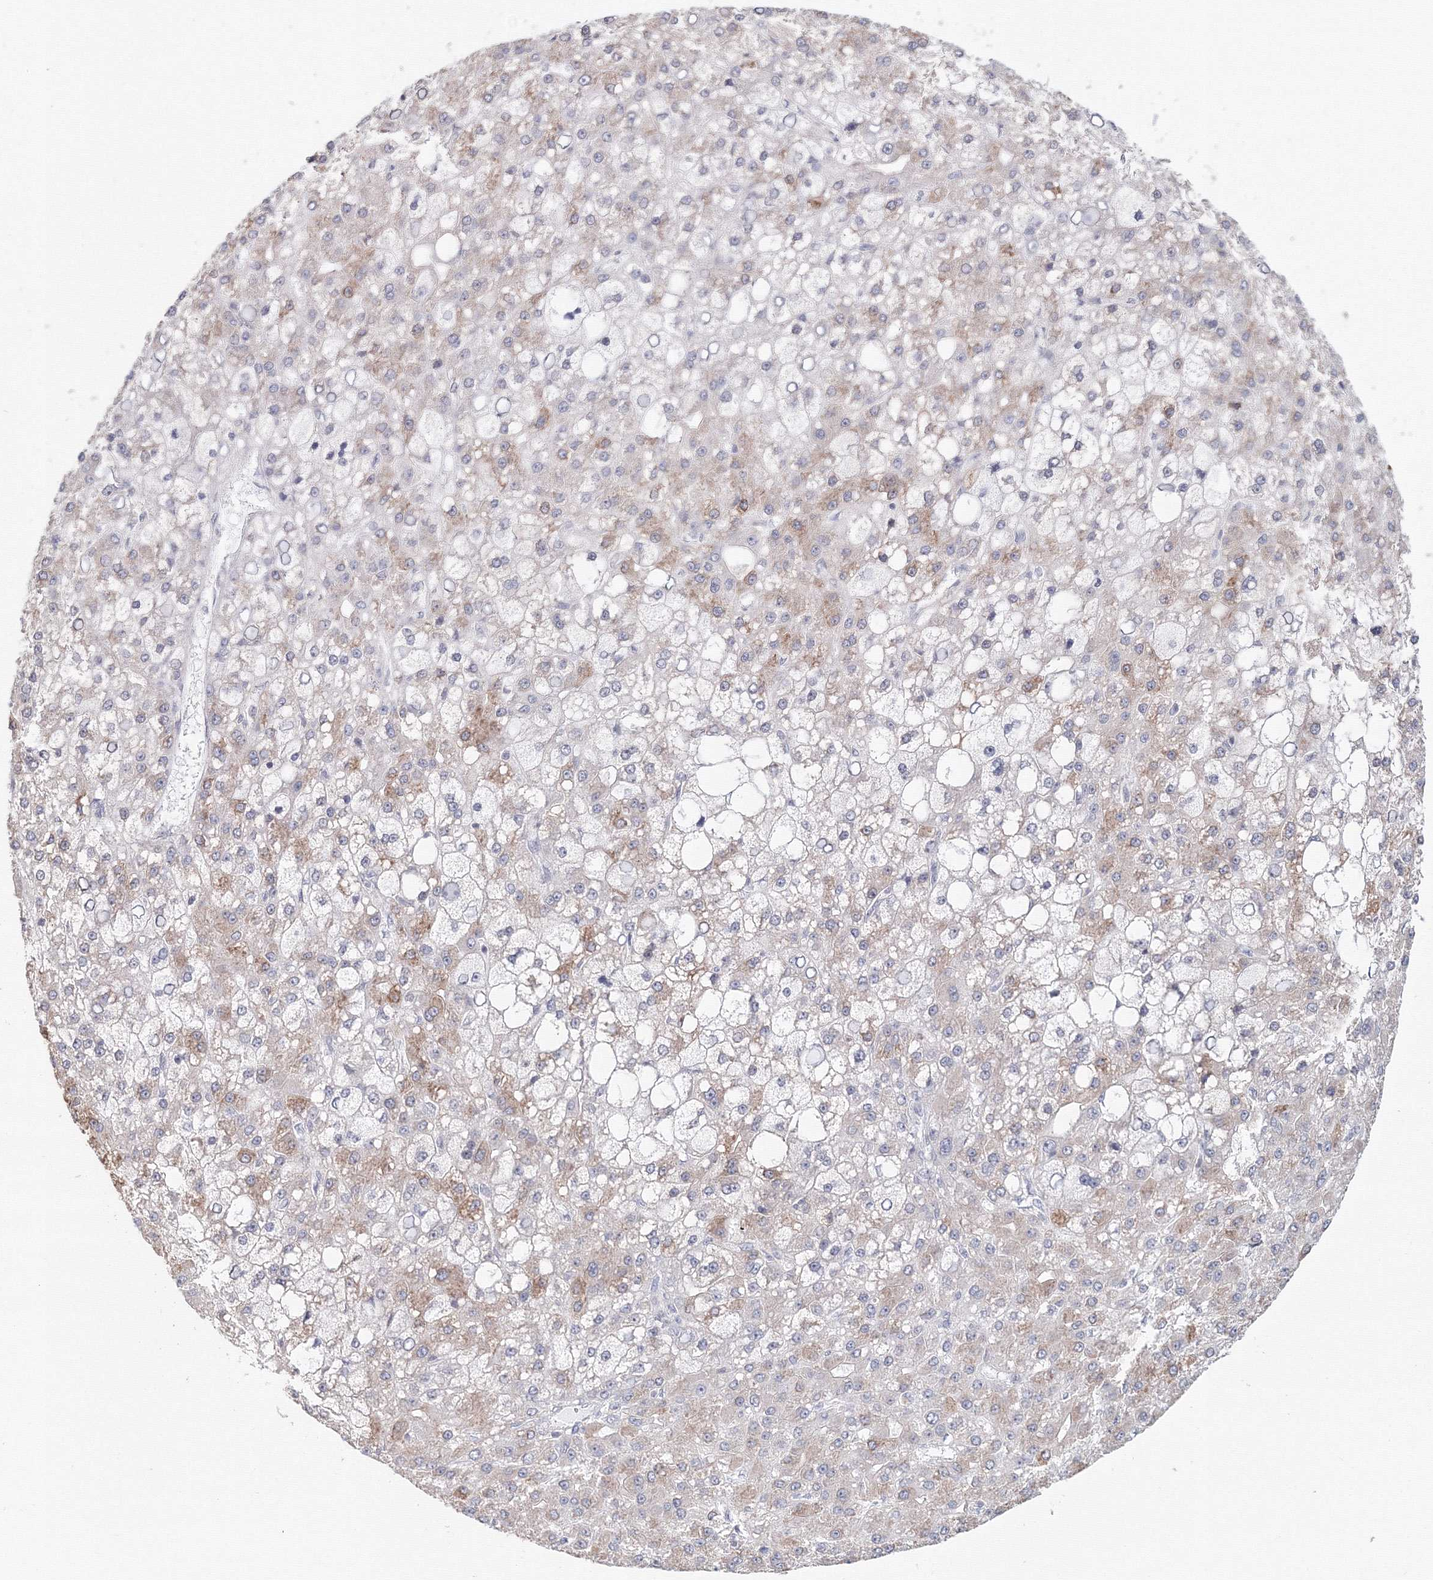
{"staining": {"intensity": "weak", "quantity": "<25%", "location": "cytoplasmic/membranous"}, "tissue": "liver cancer", "cell_type": "Tumor cells", "image_type": "cancer", "snomed": [{"axis": "morphology", "description": "Carcinoma, Hepatocellular, NOS"}, {"axis": "topography", "description": "Liver"}], "caption": "Immunohistochemistry of liver cancer reveals no staining in tumor cells. (IHC, brightfield microscopy, high magnification).", "gene": "SLC7A7", "patient": {"sex": "male", "age": 67}}